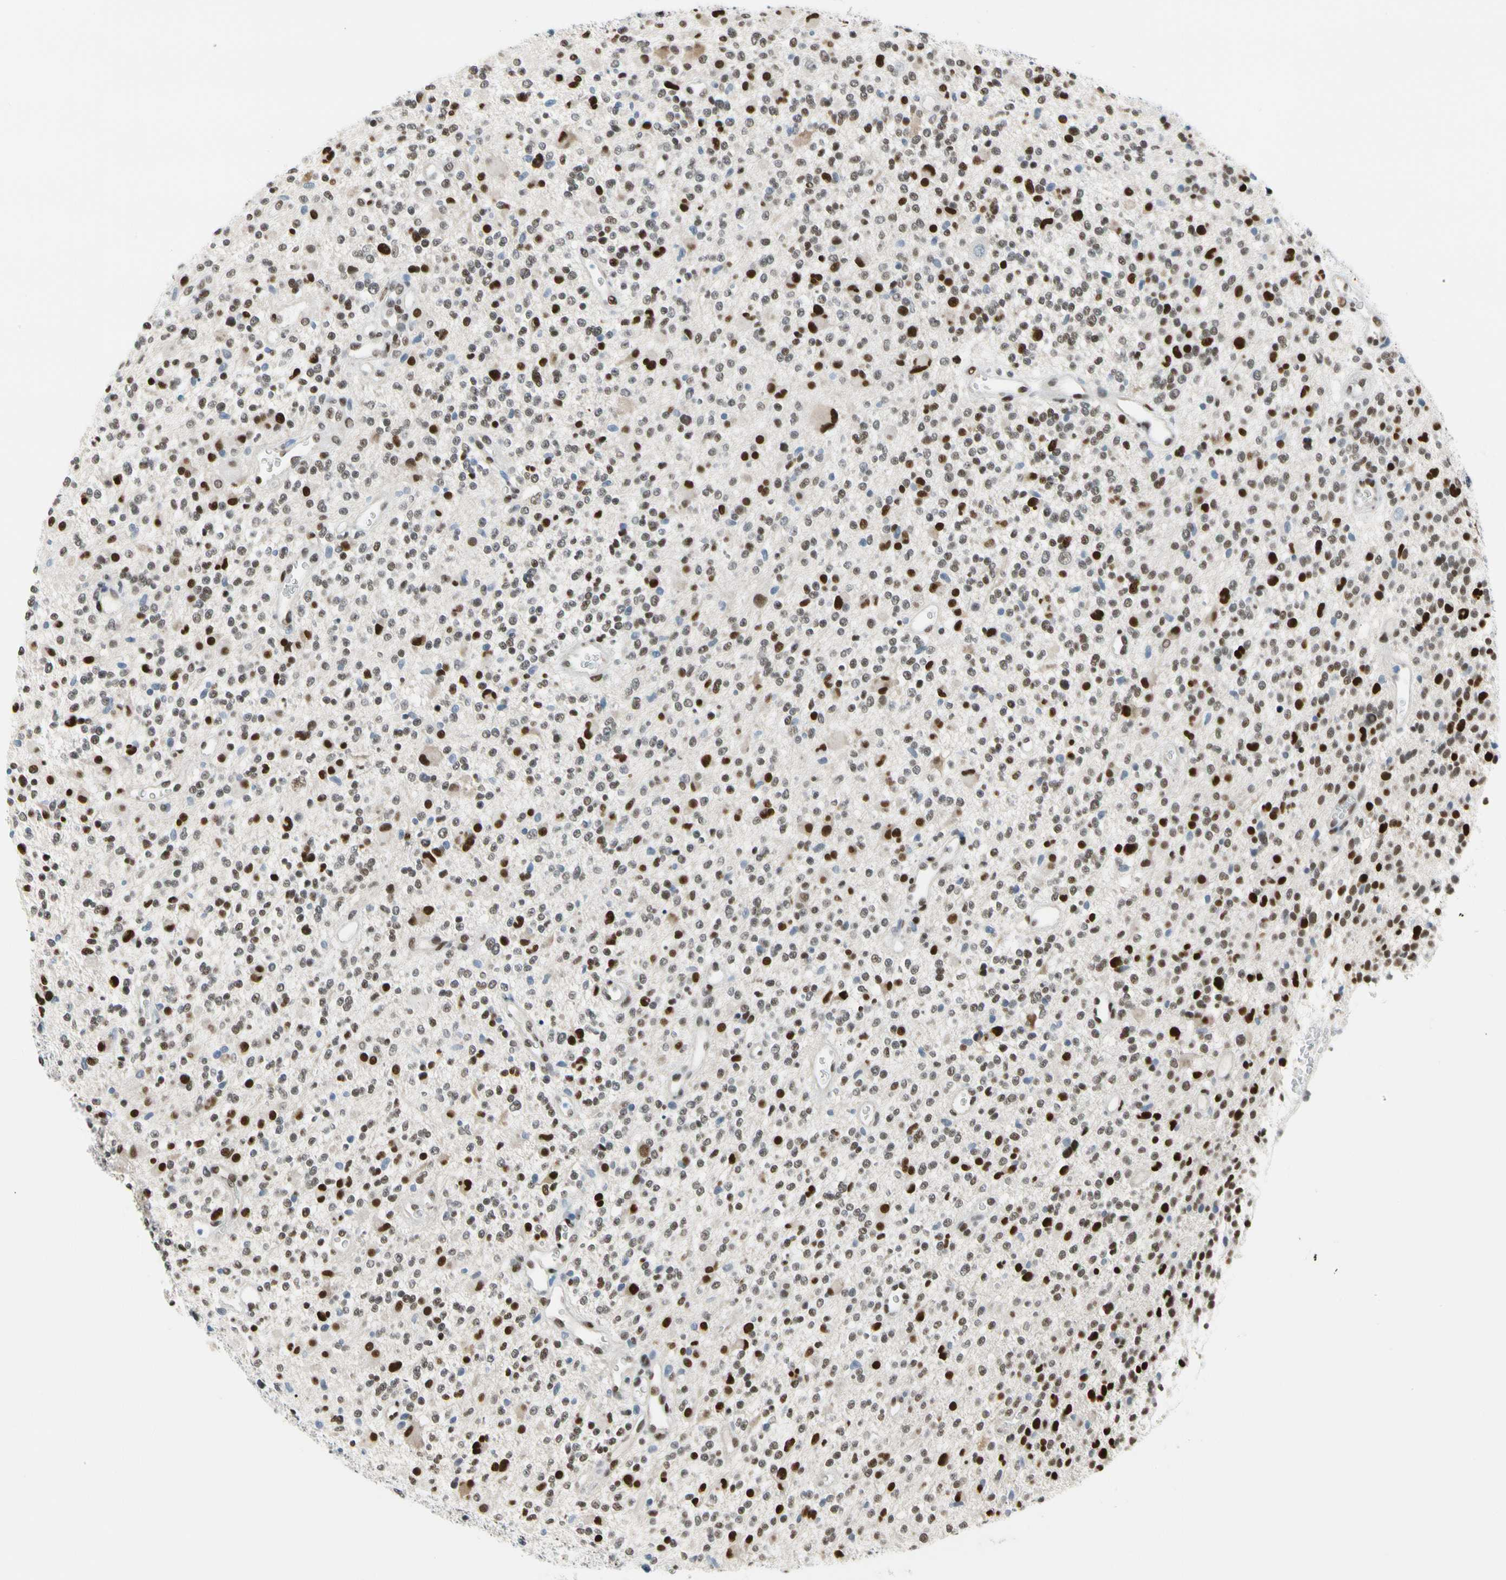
{"staining": {"intensity": "strong", "quantity": "25%-75%", "location": "nuclear"}, "tissue": "glioma", "cell_type": "Tumor cells", "image_type": "cancer", "snomed": [{"axis": "morphology", "description": "Glioma, malignant, High grade"}, {"axis": "topography", "description": "Brain"}], "caption": "Immunohistochemistry of malignant glioma (high-grade) exhibits high levels of strong nuclear positivity in about 25%-75% of tumor cells.", "gene": "NFIA", "patient": {"sex": "male", "age": 48}}